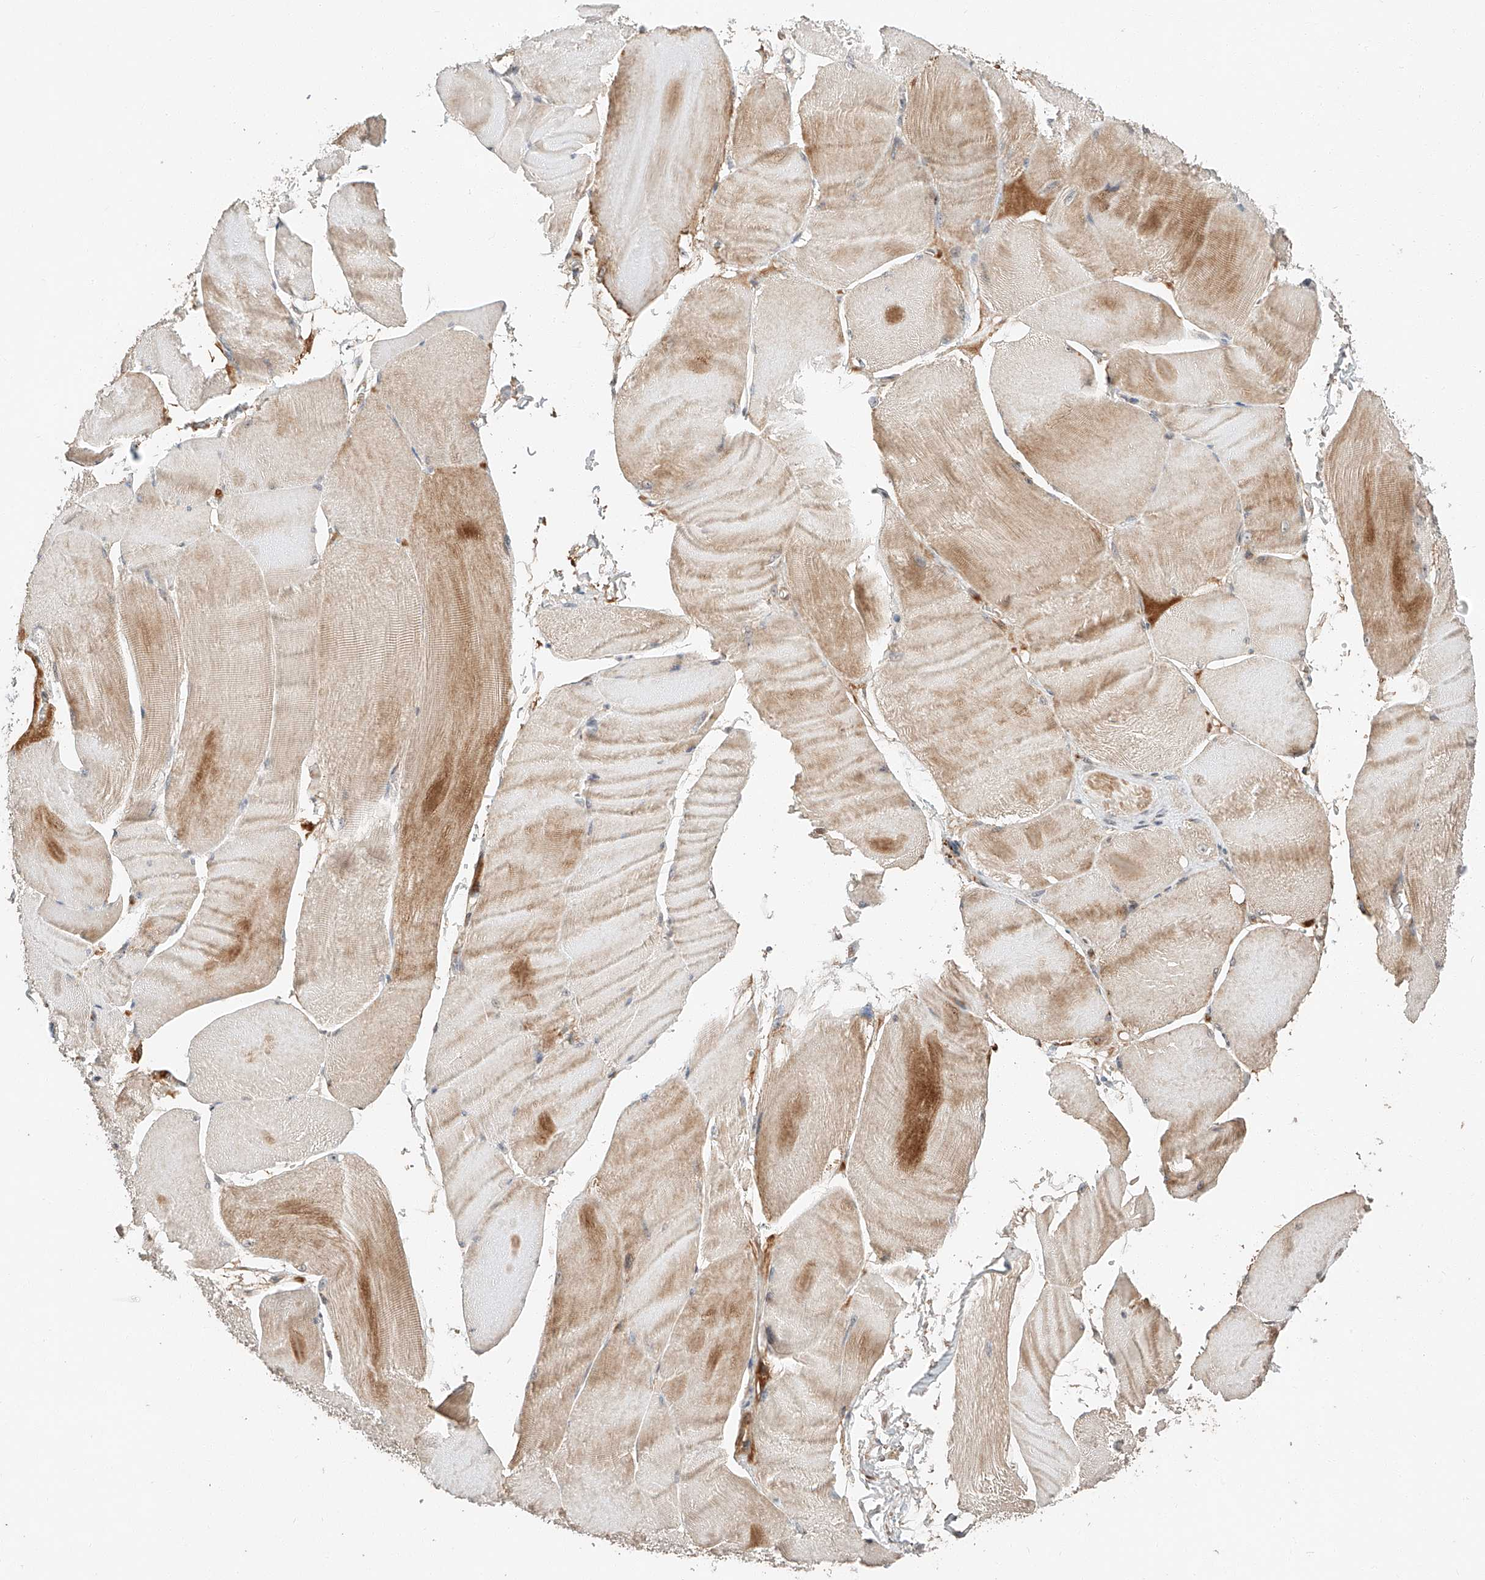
{"staining": {"intensity": "moderate", "quantity": "25%-75%", "location": "cytoplasmic/membranous"}, "tissue": "skeletal muscle", "cell_type": "Myocytes", "image_type": "normal", "snomed": [{"axis": "morphology", "description": "Normal tissue, NOS"}, {"axis": "morphology", "description": "Basal cell carcinoma"}, {"axis": "topography", "description": "Skeletal muscle"}], "caption": "Brown immunohistochemical staining in unremarkable skeletal muscle reveals moderate cytoplasmic/membranous staining in about 25%-75% of myocytes. Immunohistochemistry (ihc) stains the protein of interest in brown and the nuclei are stained blue.", "gene": "ARHGAP33", "patient": {"sex": "female", "age": 64}}